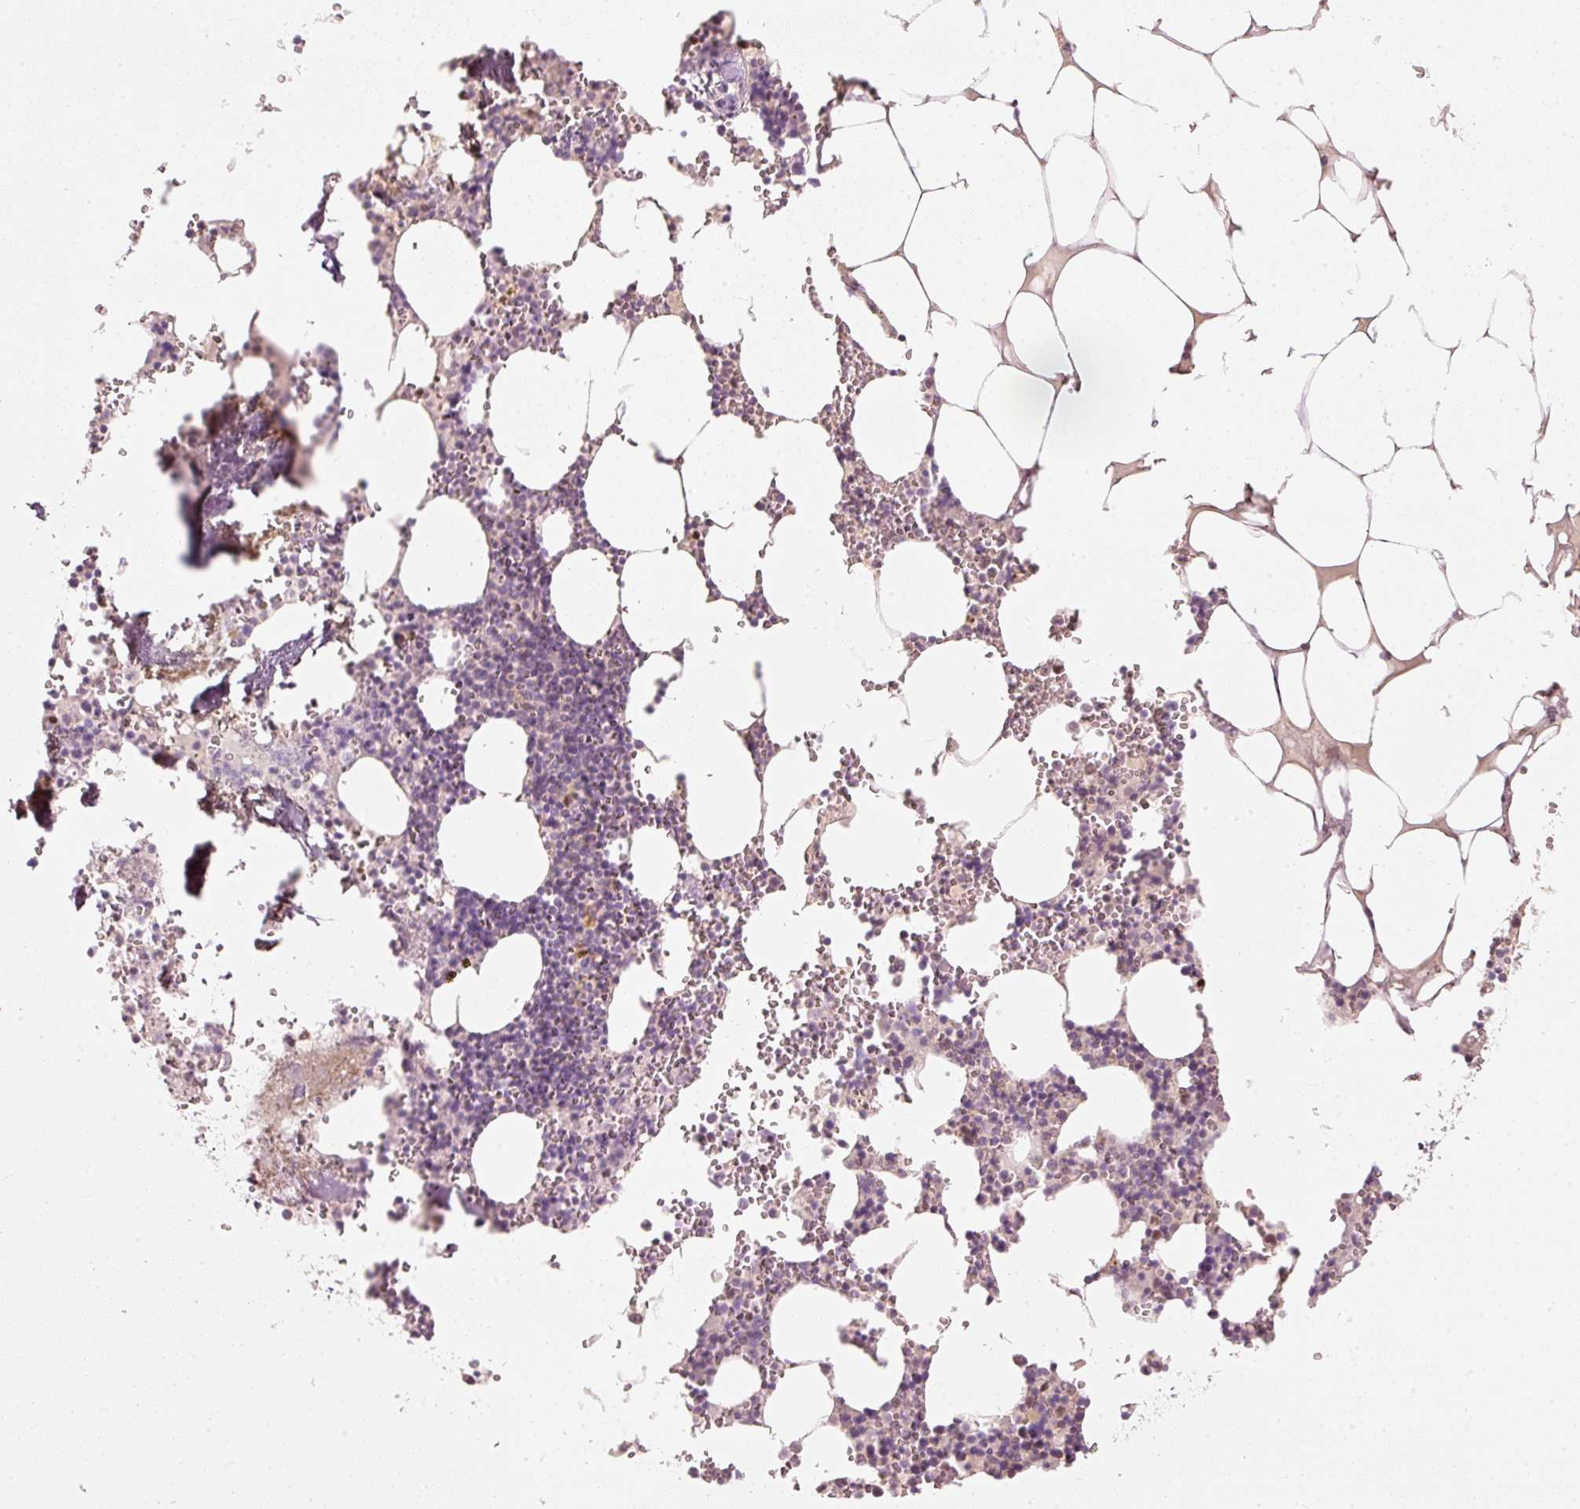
{"staining": {"intensity": "moderate", "quantity": "<25%", "location": "cytoplasmic/membranous,nuclear"}, "tissue": "bone marrow", "cell_type": "Hematopoietic cells", "image_type": "normal", "snomed": [{"axis": "morphology", "description": "Normal tissue, NOS"}, {"axis": "topography", "description": "Bone marrow"}], "caption": "The photomicrograph demonstrates immunohistochemical staining of benign bone marrow. There is moderate cytoplasmic/membranous,nuclear positivity is seen in approximately <25% of hematopoietic cells. The staining was performed using DAB to visualize the protein expression in brown, while the nuclei were stained in blue with hematoxylin (Magnification: 20x).", "gene": "TREX2", "patient": {"sex": "male", "age": 54}}